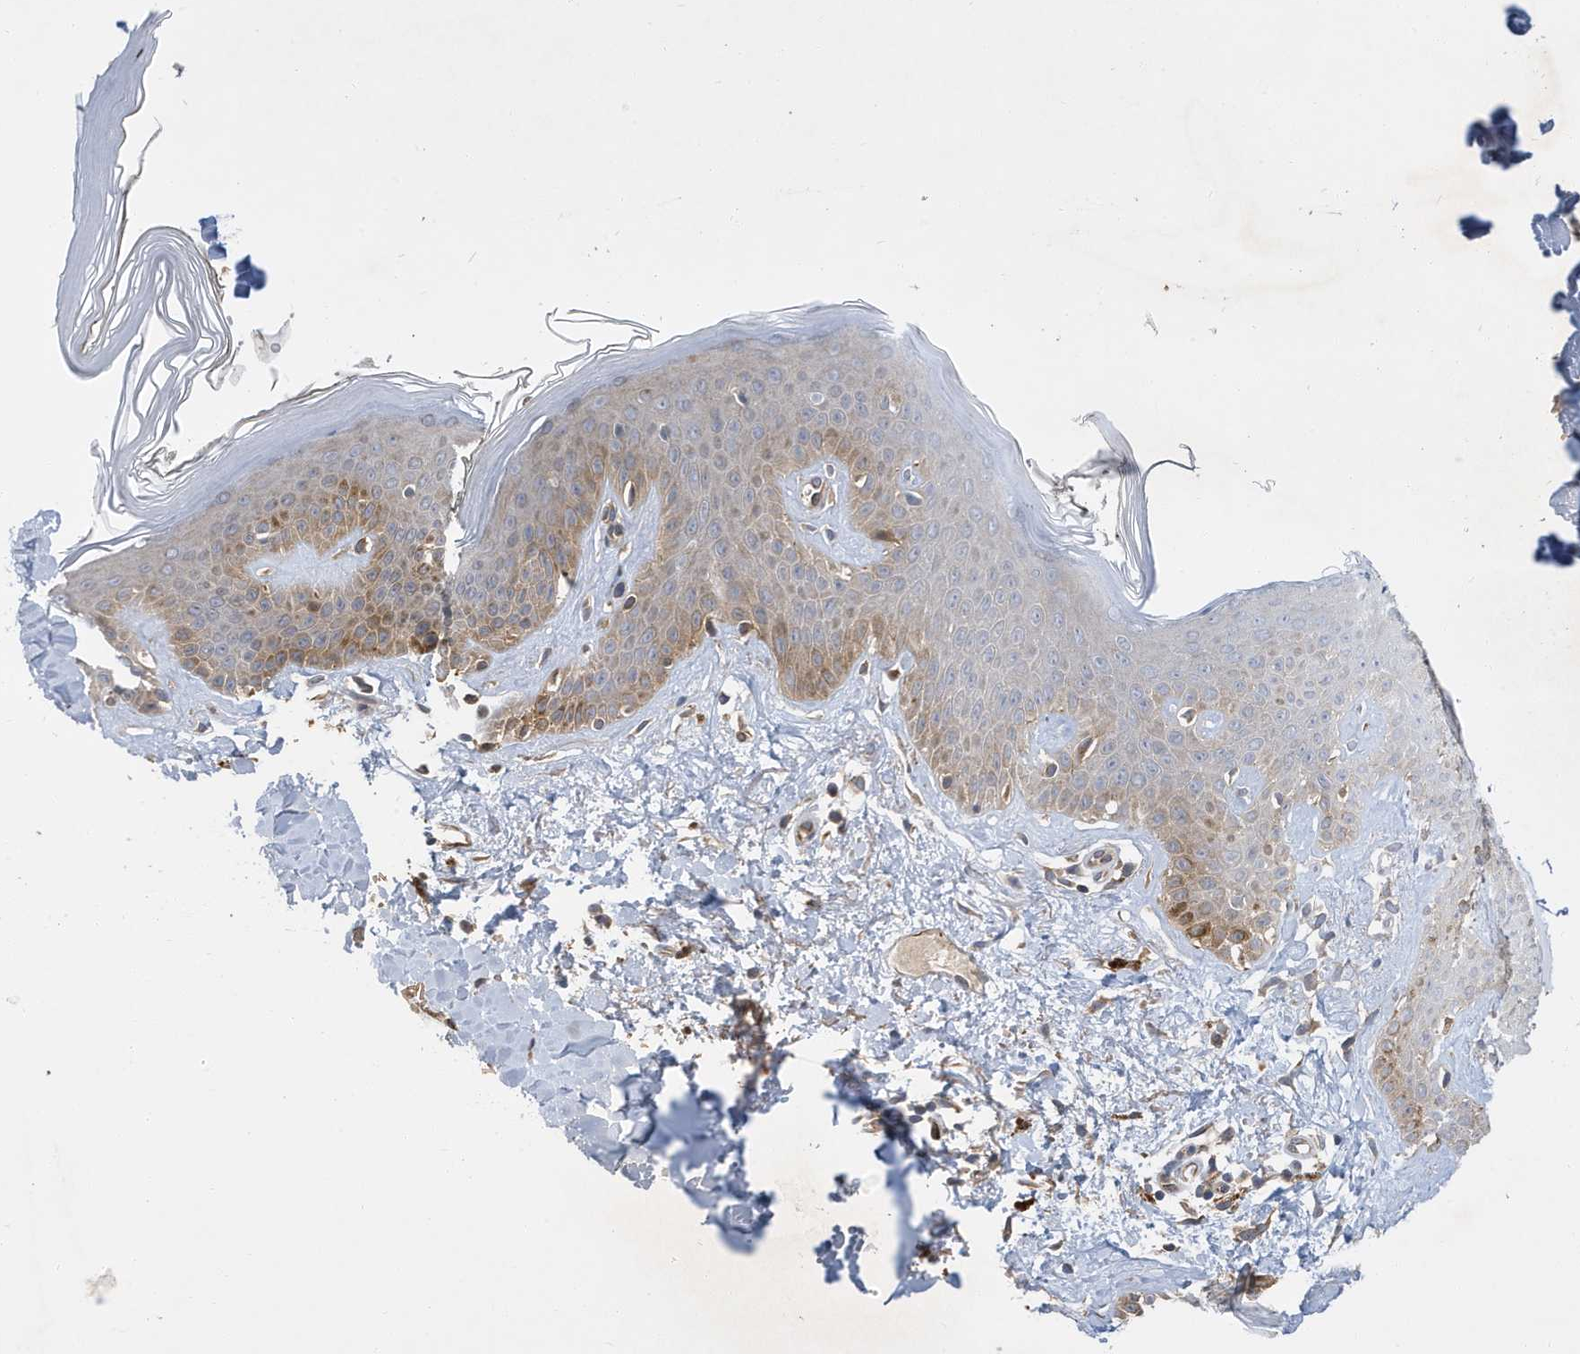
{"staining": {"intensity": "moderate", "quantity": ">75%", "location": "cytoplasmic/membranous"}, "tissue": "skin", "cell_type": "Fibroblasts", "image_type": "normal", "snomed": [{"axis": "morphology", "description": "Normal tissue, NOS"}, {"axis": "topography", "description": "Skin"}], "caption": "Immunohistochemical staining of benign skin displays >75% levels of moderate cytoplasmic/membranous protein staining in approximately >75% of fibroblasts. The protein of interest is stained brown, and the nuclei are stained in blue (DAB IHC with brightfield microscopy, high magnification).", "gene": "LAPTM4A", "patient": {"sex": "female", "age": 64}}